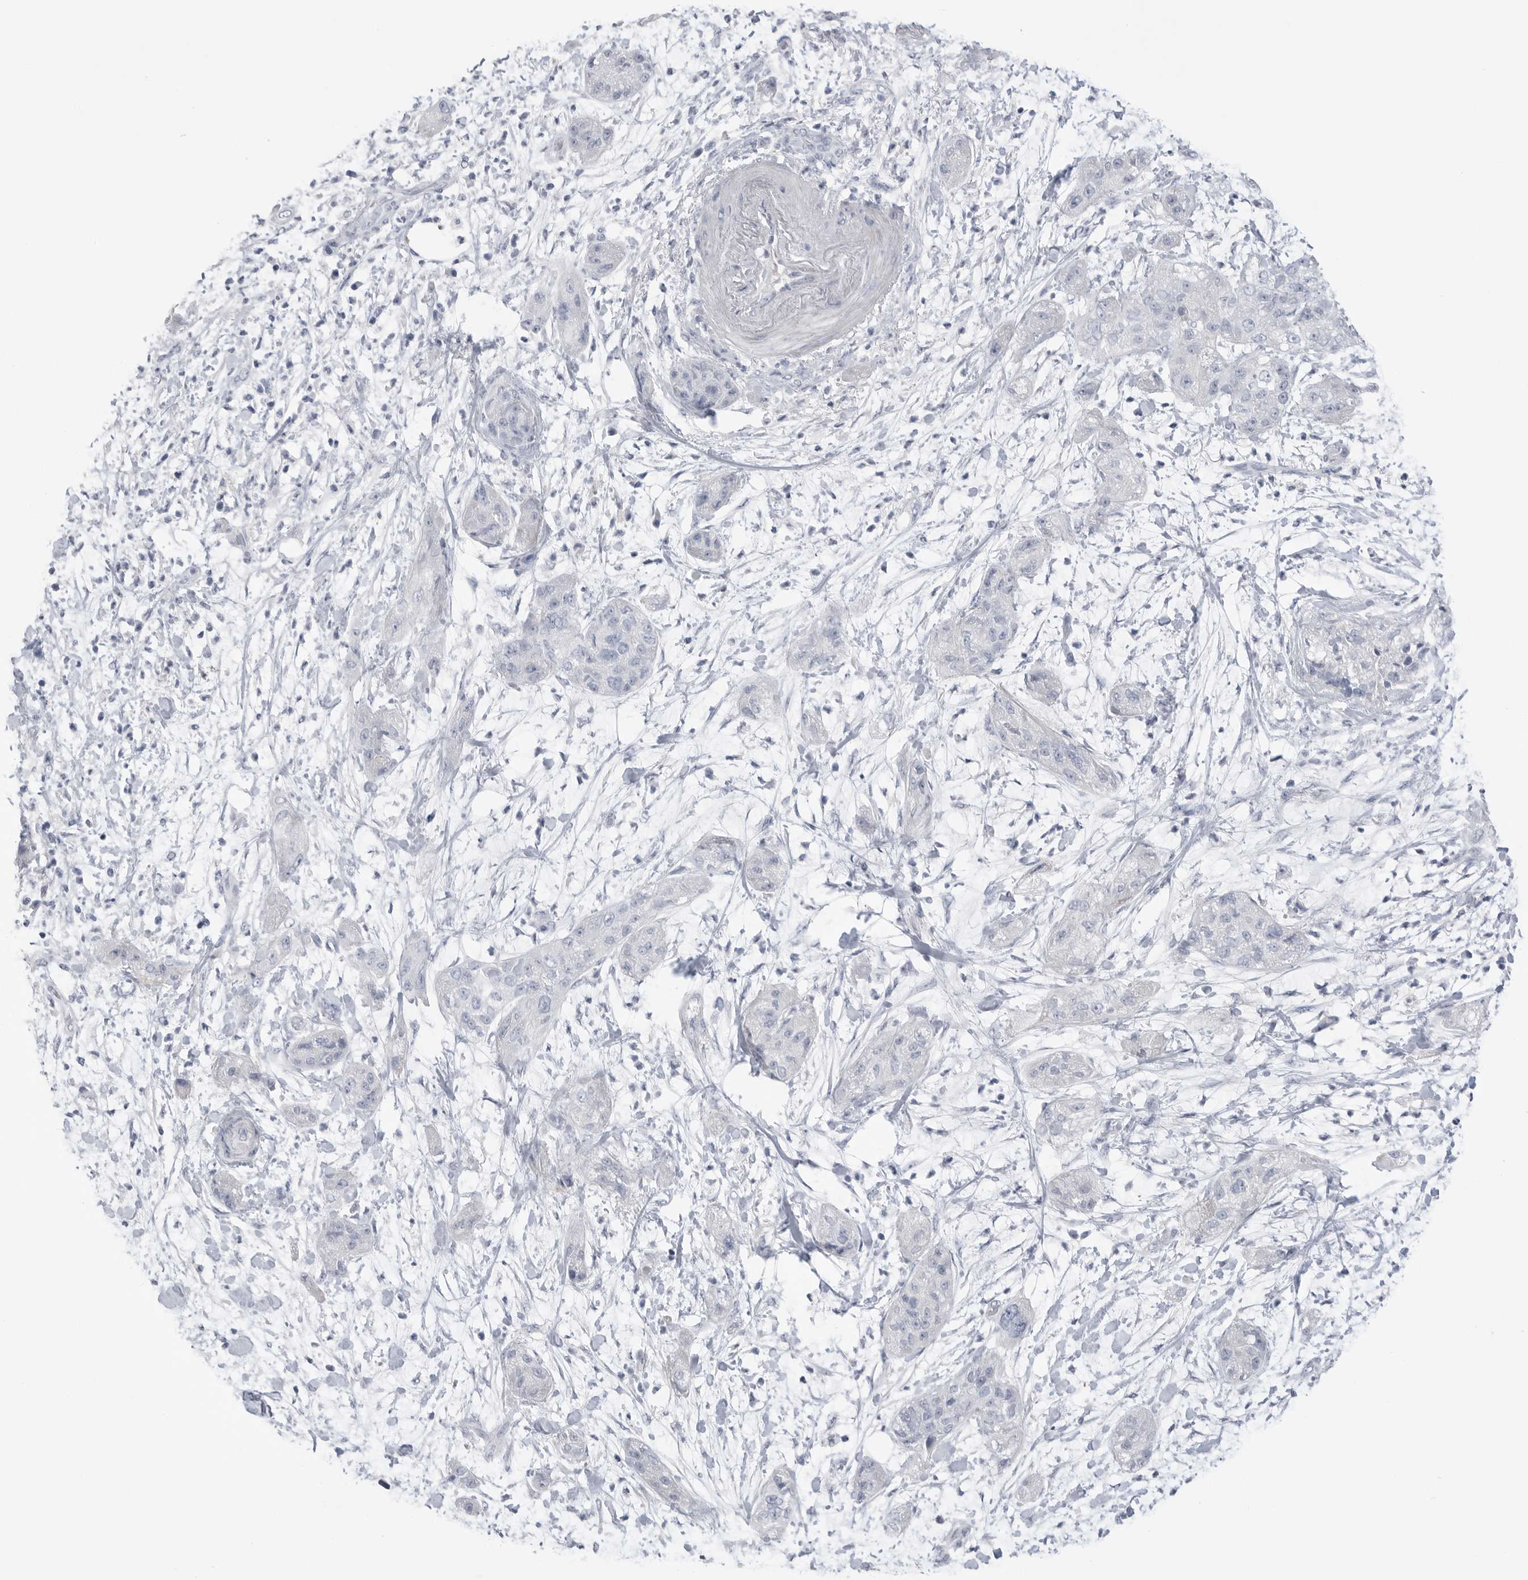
{"staining": {"intensity": "negative", "quantity": "none", "location": "none"}, "tissue": "pancreatic cancer", "cell_type": "Tumor cells", "image_type": "cancer", "snomed": [{"axis": "morphology", "description": "Adenocarcinoma, NOS"}, {"axis": "topography", "description": "Pancreas"}], "caption": "Human pancreatic adenocarcinoma stained for a protein using immunohistochemistry (IHC) shows no expression in tumor cells.", "gene": "ABHD12", "patient": {"sex": "female", "age": 78}}